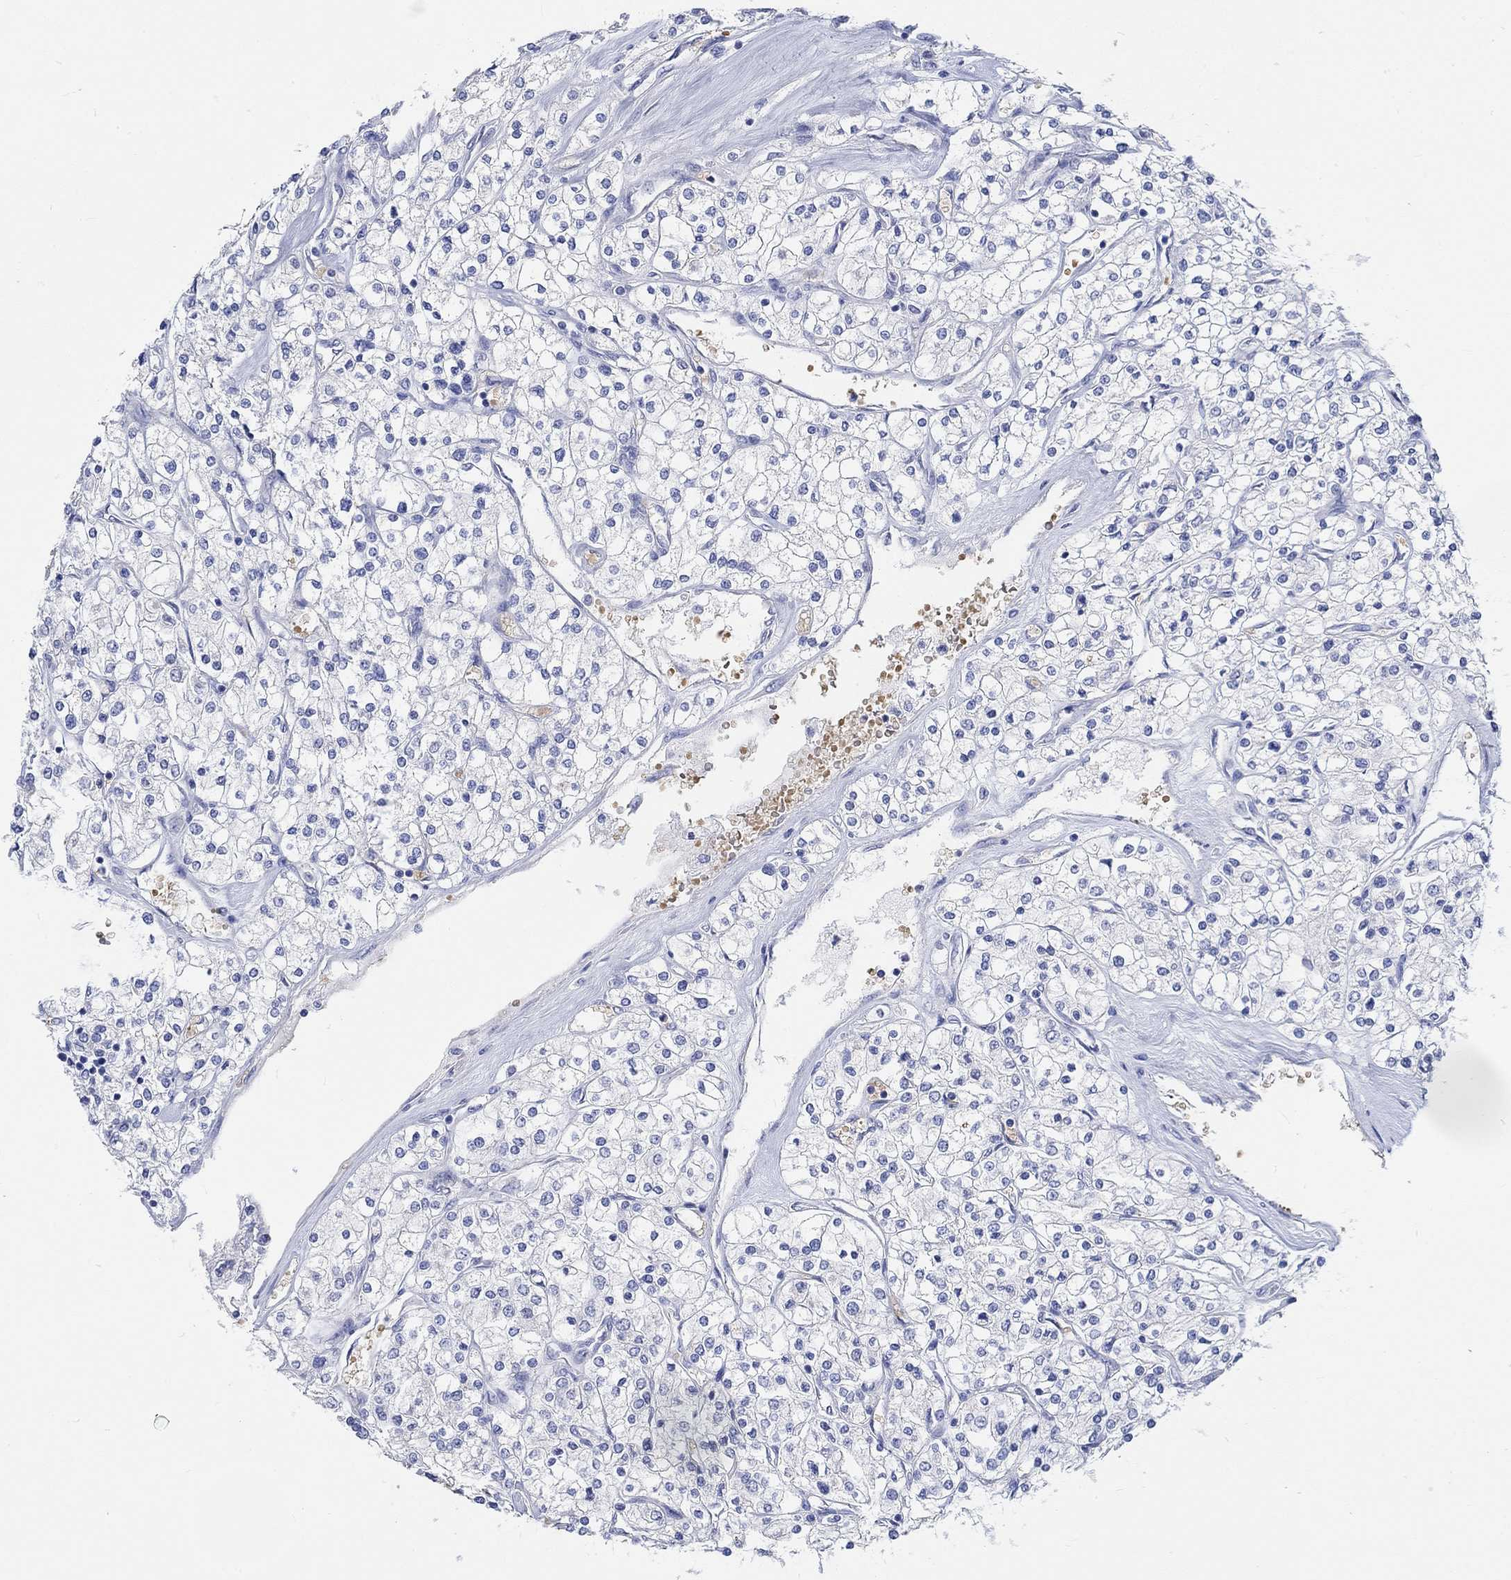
{"staining": {"intensity": "negative", "quantity": "none", "location": "none"}, "tissue": "renal cancer", "cell_type": "Tumor cells", "image_type": "cancer", "snomed": [{"axis": "morphology", "description": "Adenocarcinoma, NOS"}, {"axis": "topography", "description": "Kidney"}], "caption": "Immunohistochemical staining of human renal cancer (adenocarcinoma) exhibits no significant positivity in tumor cells. (DAB immunohistochemistry (IHC) with hematoxylin counter stain).", "gene": "KCNA1", "patient": {"sex": "male", "age": 80}}